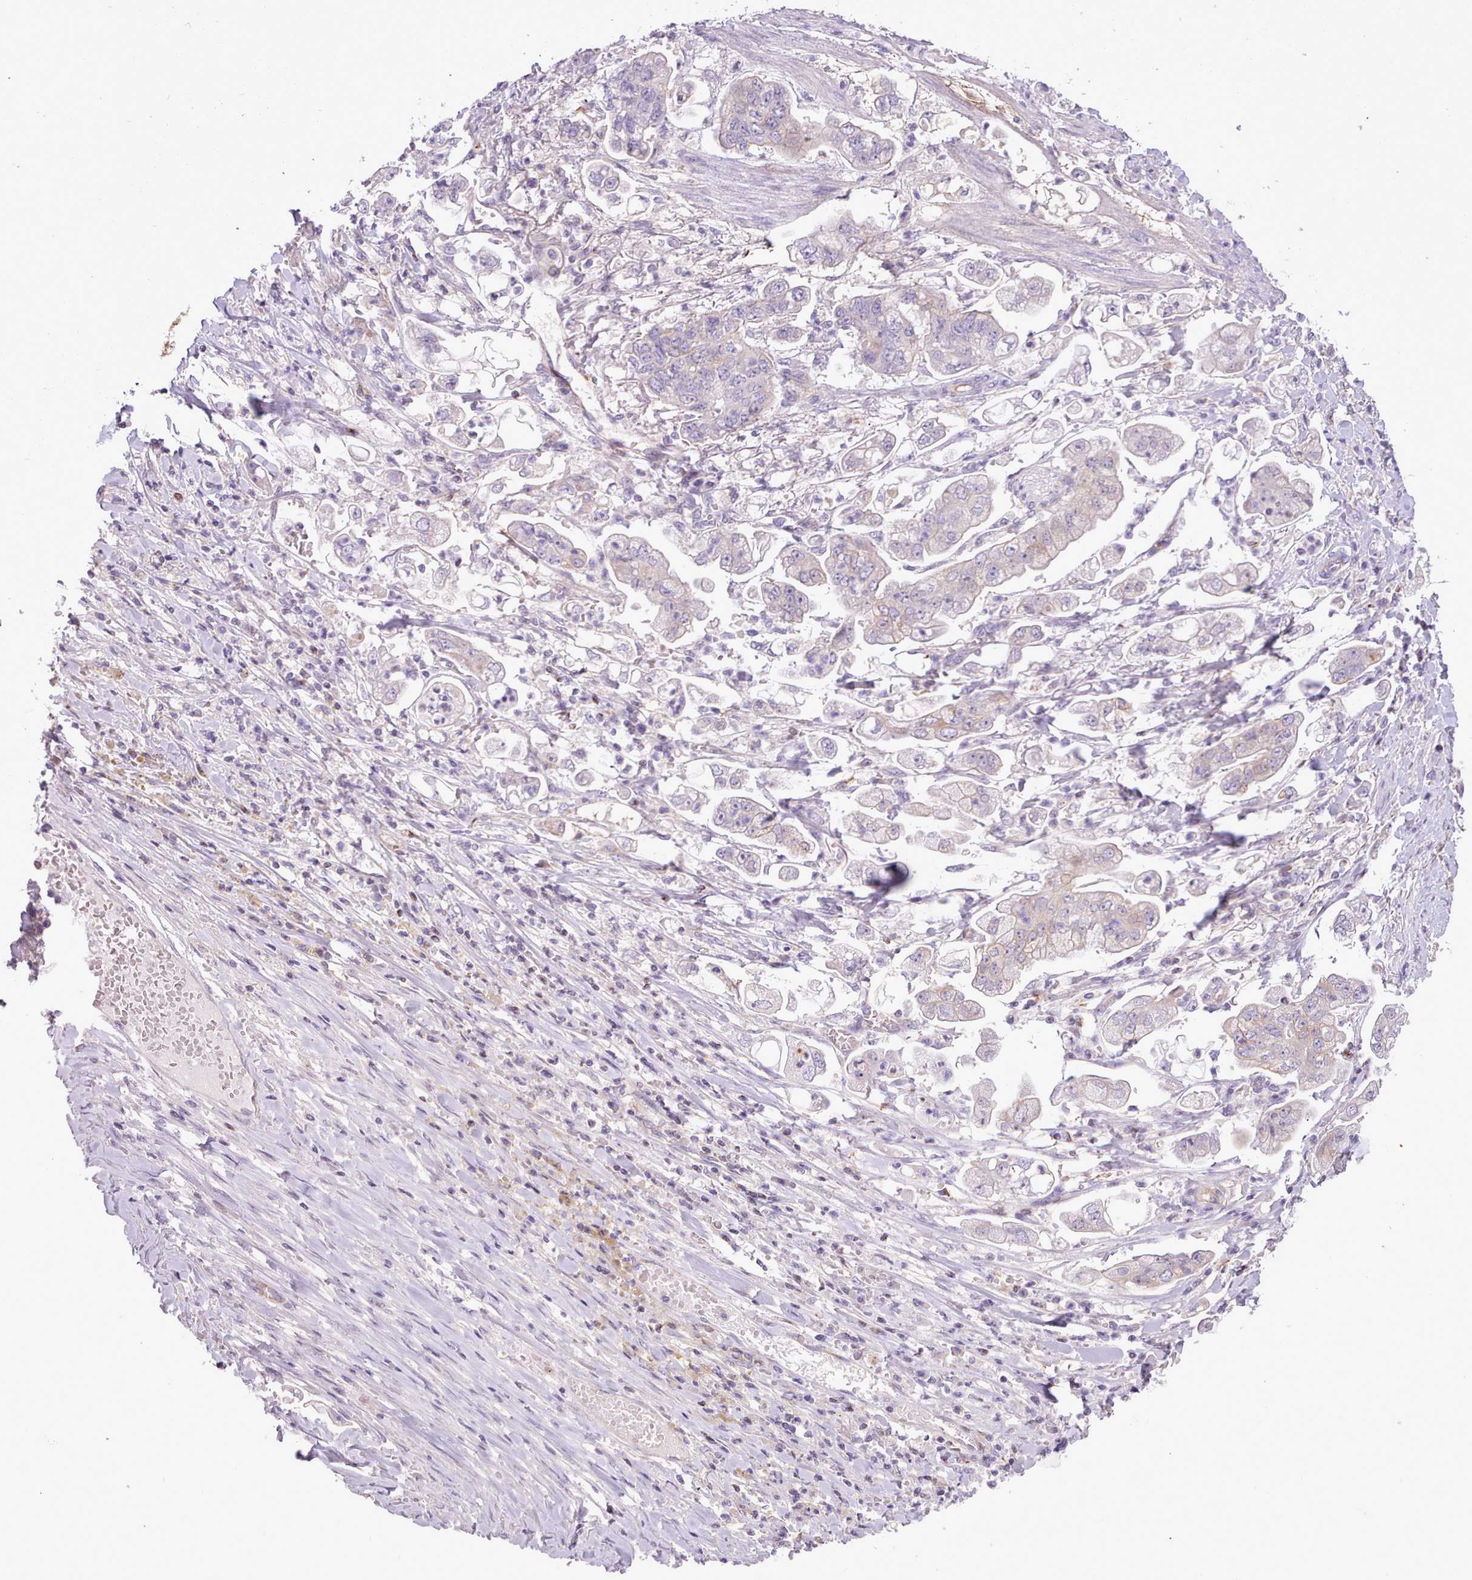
{"staining": {"intensity": "negative", "quantity": "none", "location": "none"}, "tissue": "stomach cancer", "cell_type": "Tumor cells", "image_type": "cancer", "snomed": [{"axis": "morphology", "description": "Adenocarcinoma, NOS"}, {"axis": "topography", "description": "Stomach"}], "caption": "This is a histopathology image of IHC staining of stomach cancer (adenocarcinoma), which shows no expression in tumor cells.", "gene": "CYP2A13", "patient": {"sex": "male", "age": 62}}